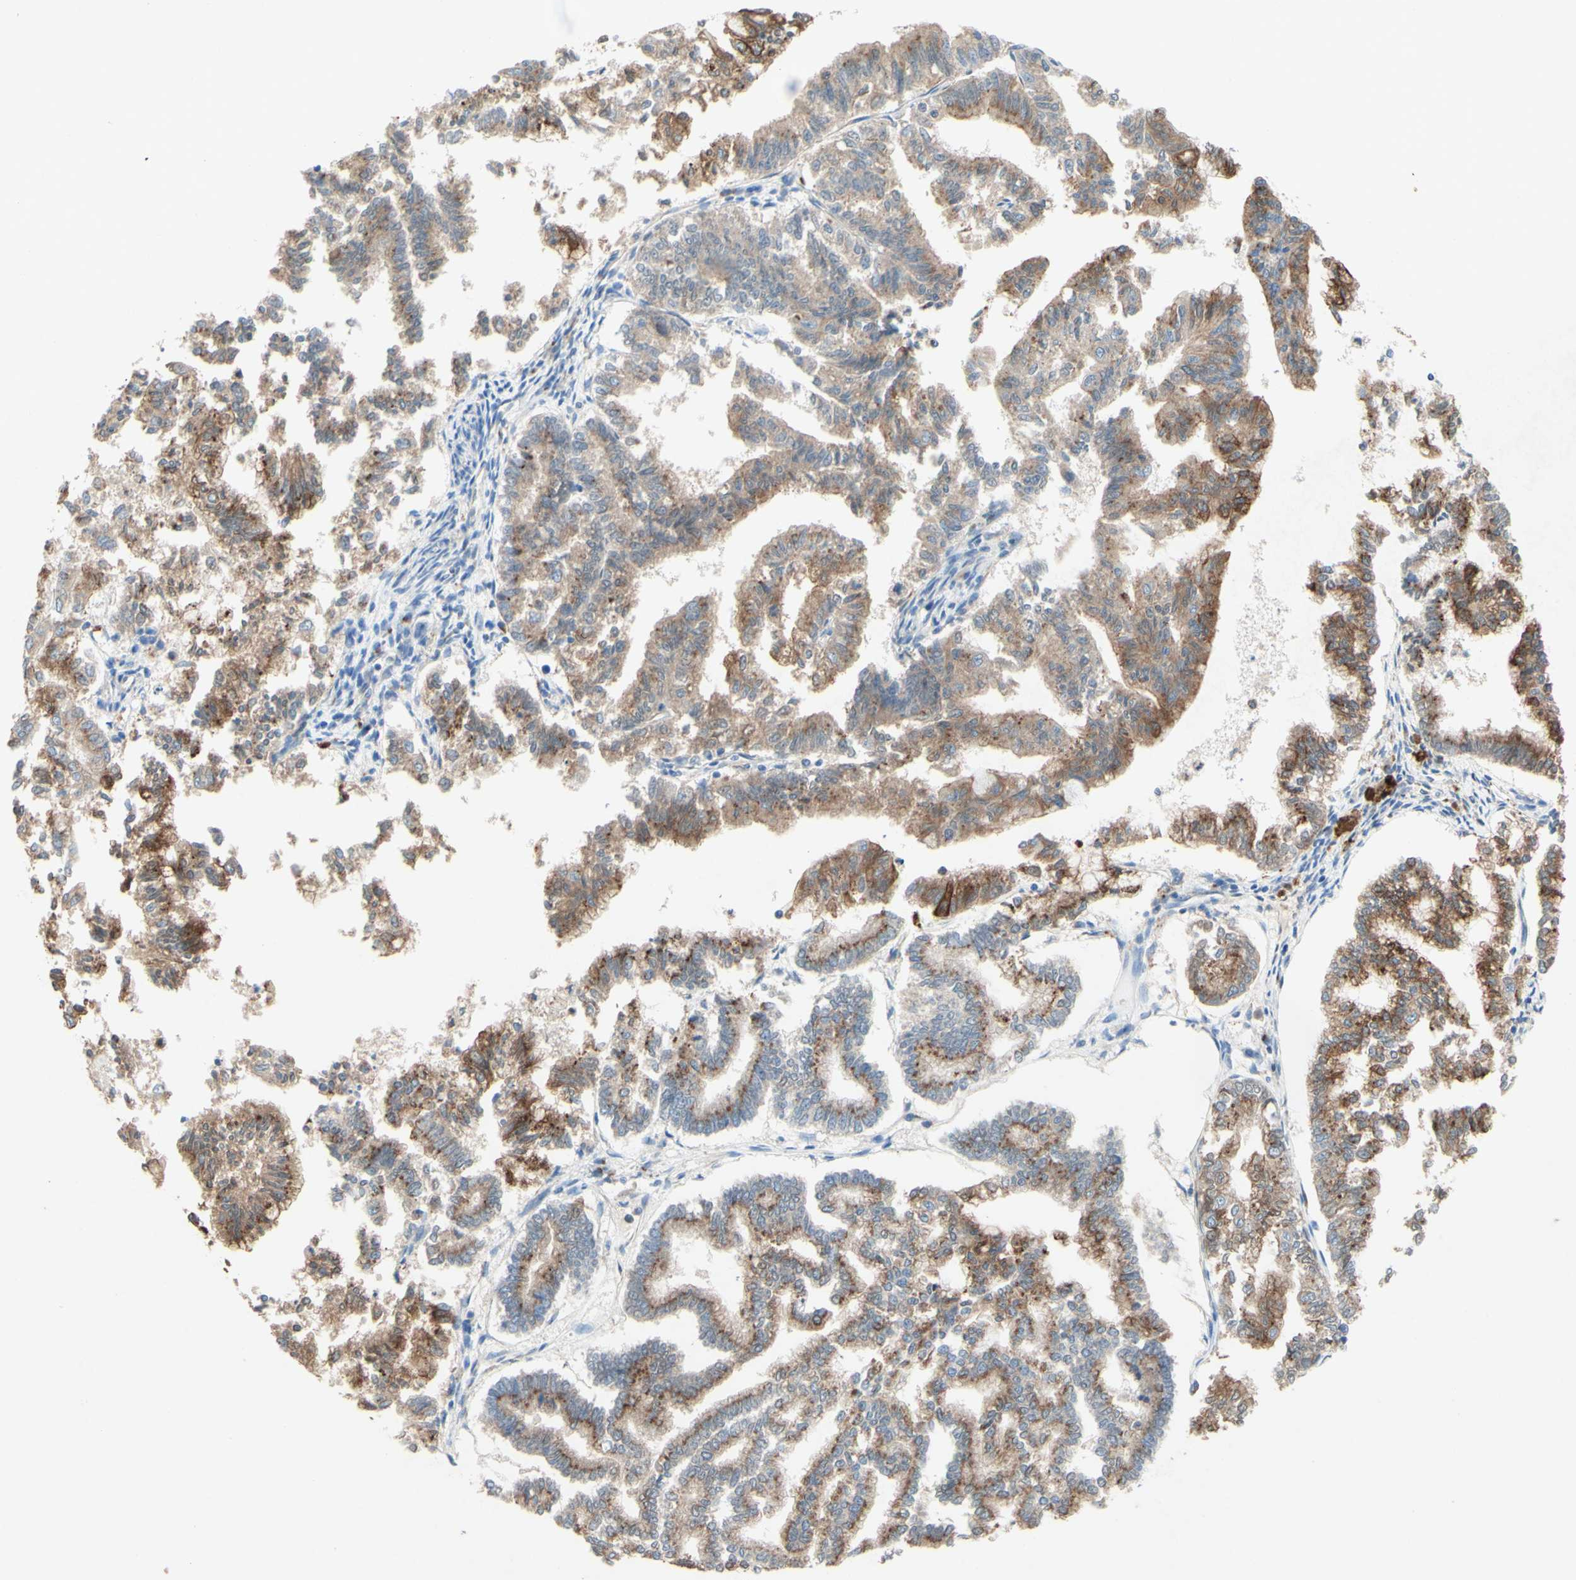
{"staining": {"intensity": "moderate", "quantity": ">75%", "location": "cytoplasmic/membranous"}, "tissue": "endometrial cancer", "cell_type": "Tumor cells", "image_type": "cancer", "snomed": [{"axis": "morphology", "description": "Necrosis, NOS"}, {"axis": "morphology", "description": "Adenocarcinoma, NOS"}, {"axis": "topography", "description": "Endometrium"}], "caption": "Tumor cells demonstrate moderate cytoplasmic/membranous positivity in approximately >75% of cells in endometrial cancer. (brown staining indicates protein expression, while blue staining denotes nuclei).", "gene": "MTM1", "patient": {"sex": "female", "age": 79}}